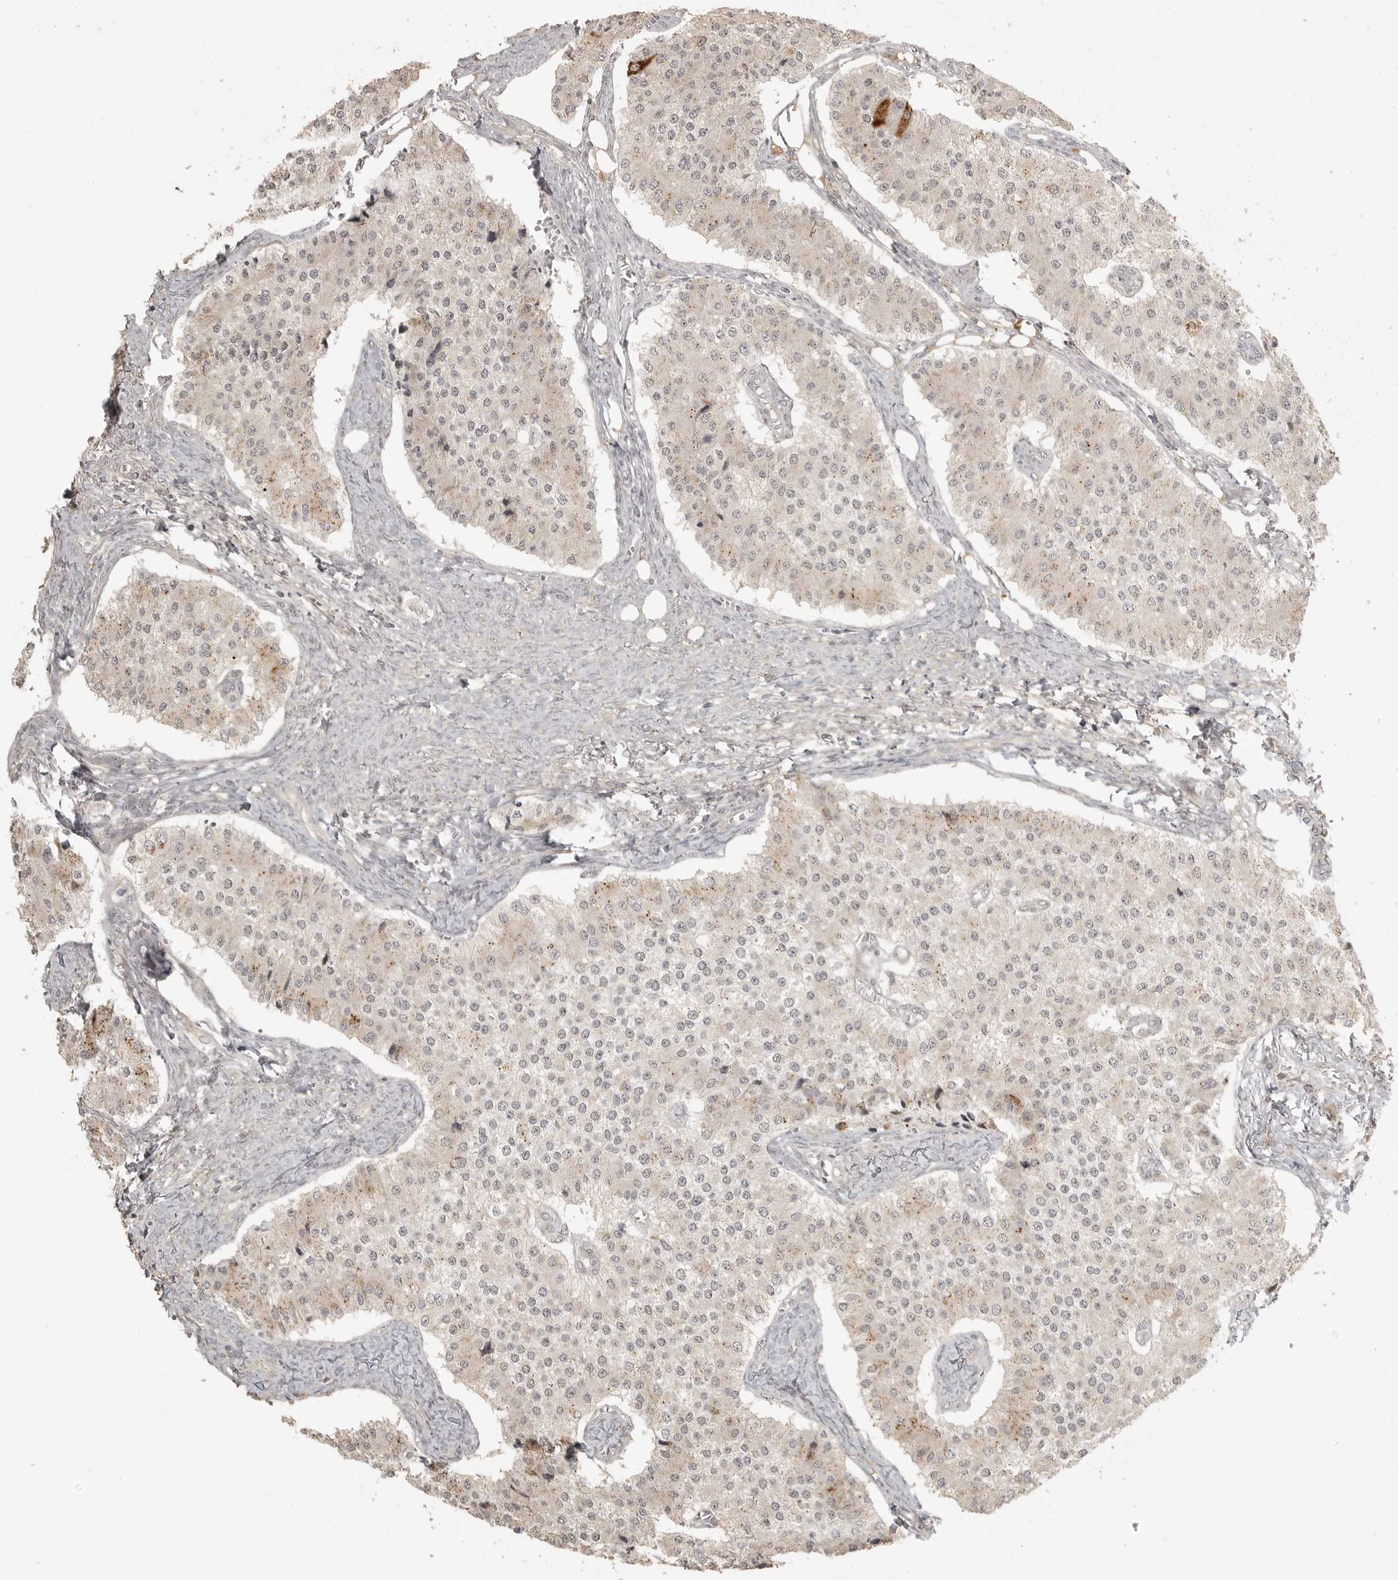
{"staining": {"intensity": "weak", "quantity": "<25%", "location": "cytoplasmic/membranous"}, "tissue": "carcinoid", "cell_type": "Tumor cells", "image_type": "cancer", "snomed": [{"axis": "morphology", "description": "Carcinoid, malignant, NOS"}, {"axis": "topography", "description": "Colon"}], "caption": "Protein analysis of carcinoid (malignant) demonstrates no significant staining in tumor cells.", "gene": "SMG8", "patient": {"sex": "female", "age": 52}}